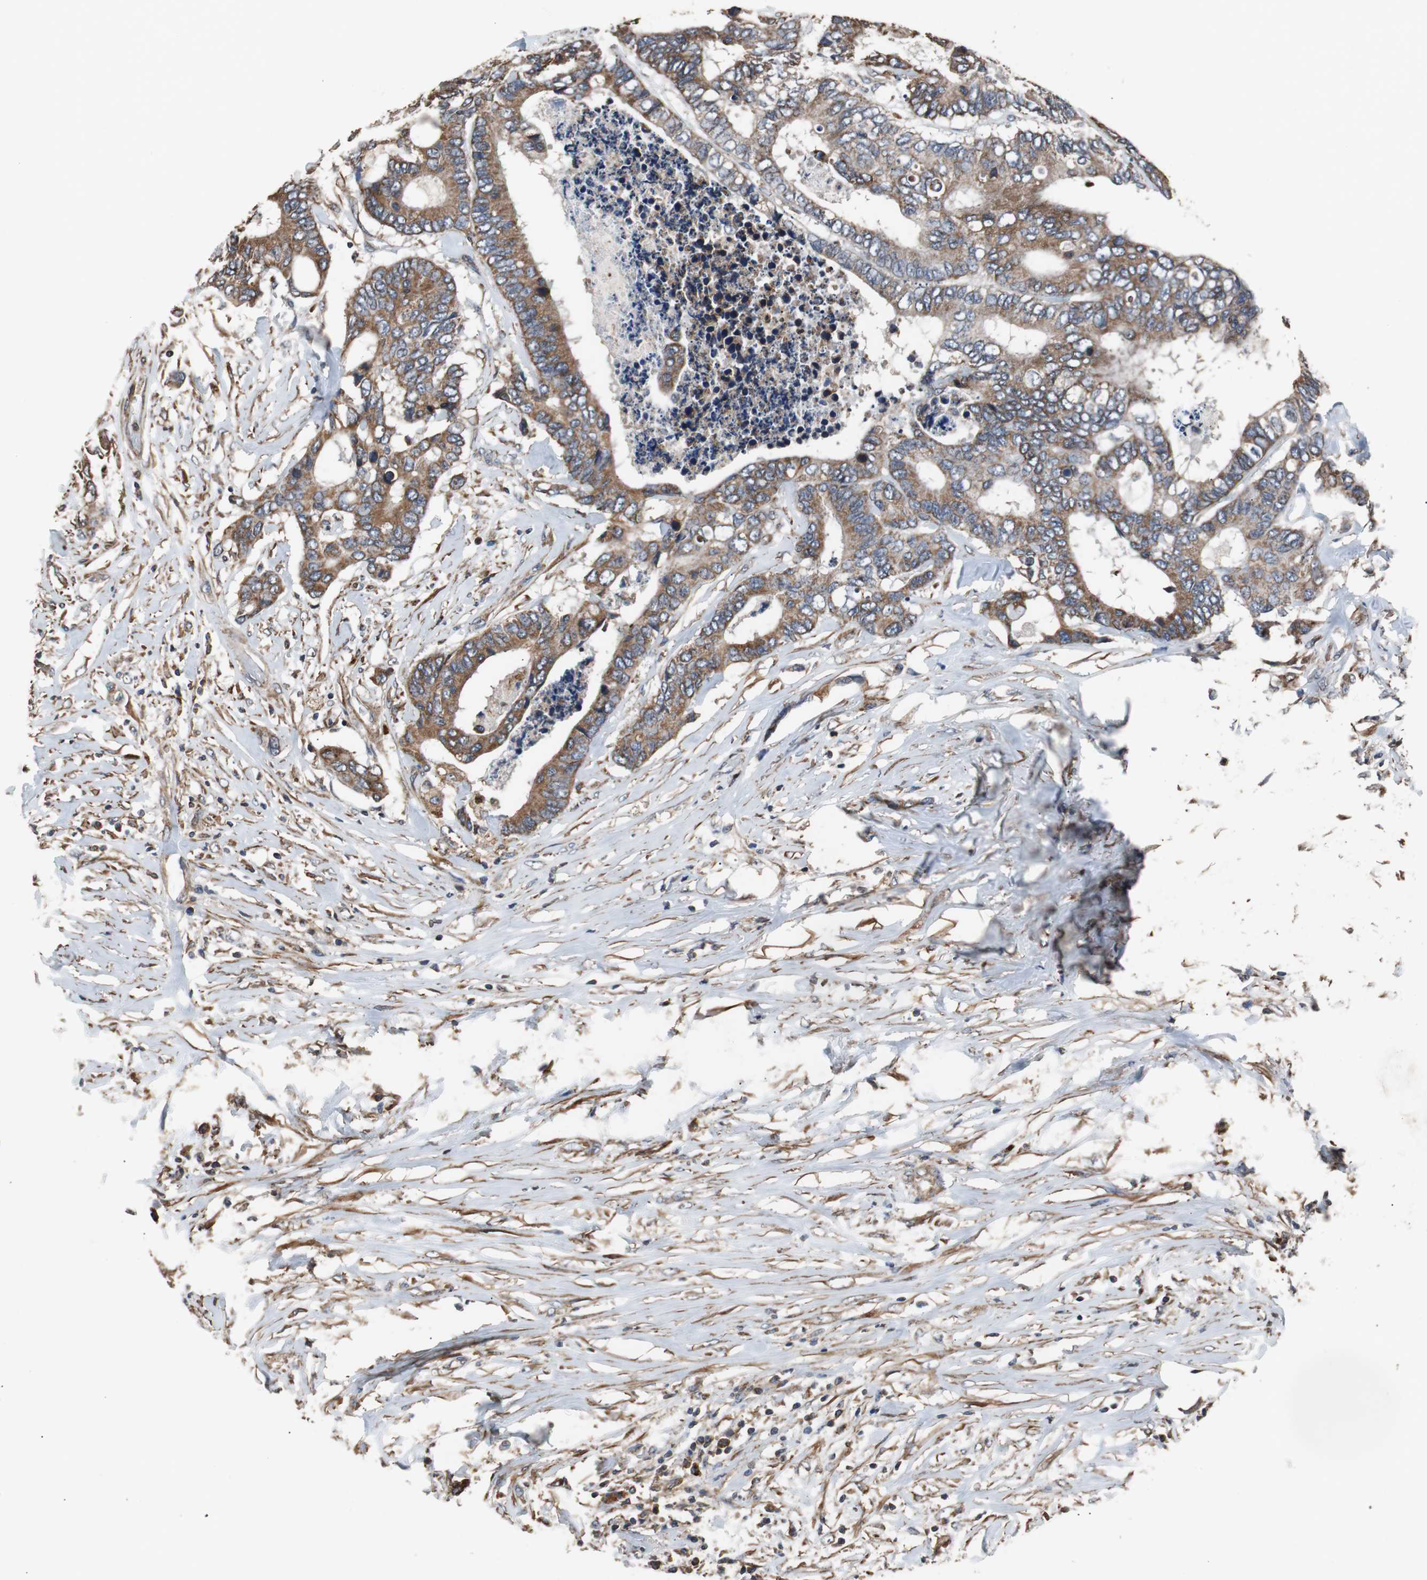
{"staining": {"intensity": "moderate", "quantity": ">75%", "location": "cytoplasmic/membranous"}, "tissue": "colorectal cancer", "cell_type": "Tumor cells", "image_type": "cancer", "snomed": [{"axis": "morphology", "description": "Adenocarcinoma, NOS"}, {"axis": "topography", "description": "Rectum"}], "caption": "High-power microscopy captured an immunohistochemistry image of colorectal cancer, revealing moderate cytoplasmic/membranous staining in approximately >75% of tumor cells. The staining is performed using DAB brown chromogen to label protein expression. The nuclei are counter-stained blue using hematoxylin.", "gene": "PITRM1", "patient": {"sex": "male", "age": 55}}